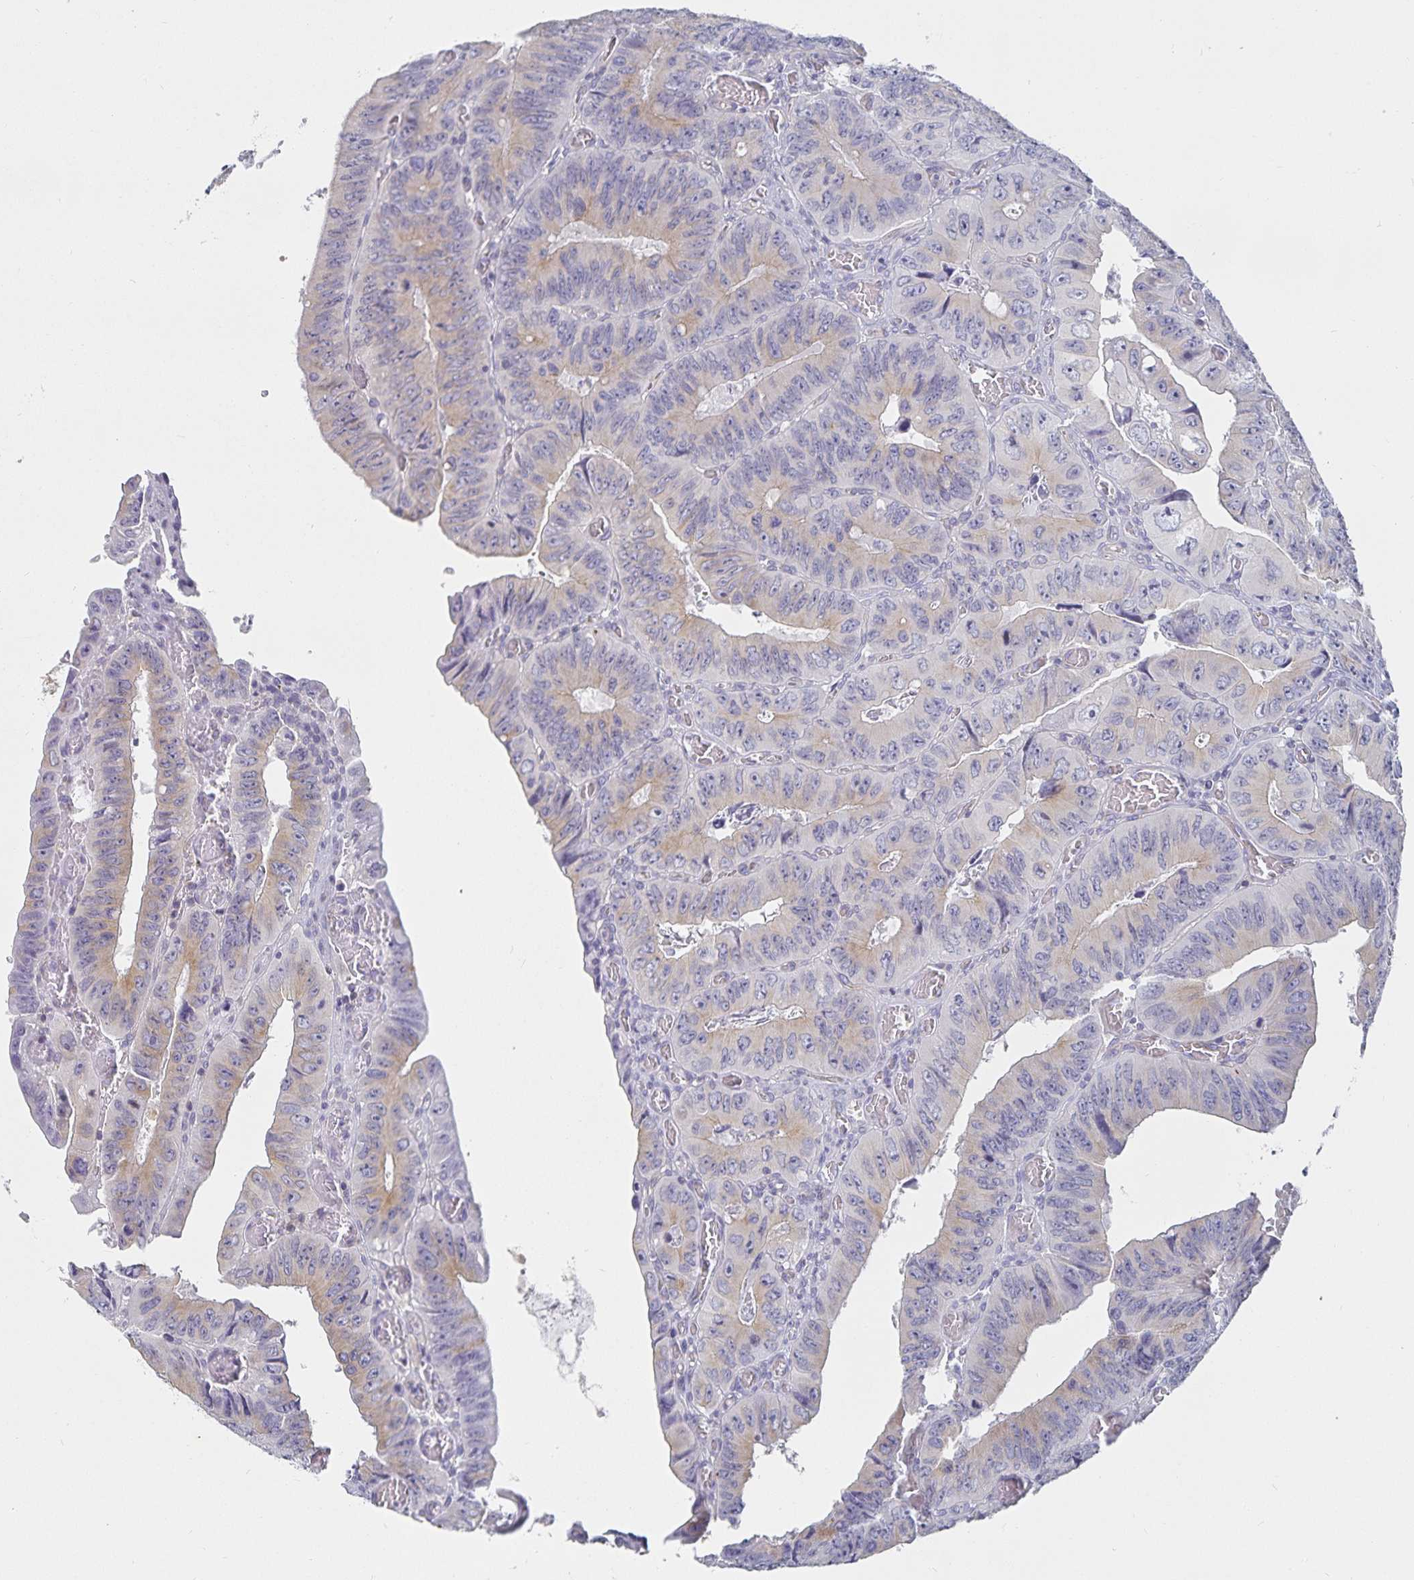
{"staining": {"intensity": "weak", "quantity": "<25%", "location": "cytoplasmic/membranous"}, "tissue": "colorectal cancer", "cell_type": "Tumor cells", "image_type": "cancer", "snomed": [{"axis": "morphology", "description": "Adenocarcinoma, NOS"}, {"axis": "topography", "description": "Colon"}], "caption": "Immunohistochemistry of human colorectal cancer (adenocarcinoma) shows no staining in tumor cells. Brightfield microscopy of IHC stained with DAB (3,3'-diaminobenzidine) (brown) and hematoxylin (blue), captured at high magnification.", "gene": "SFTPA1", "patient": {"sex": "female", "age": 84}}